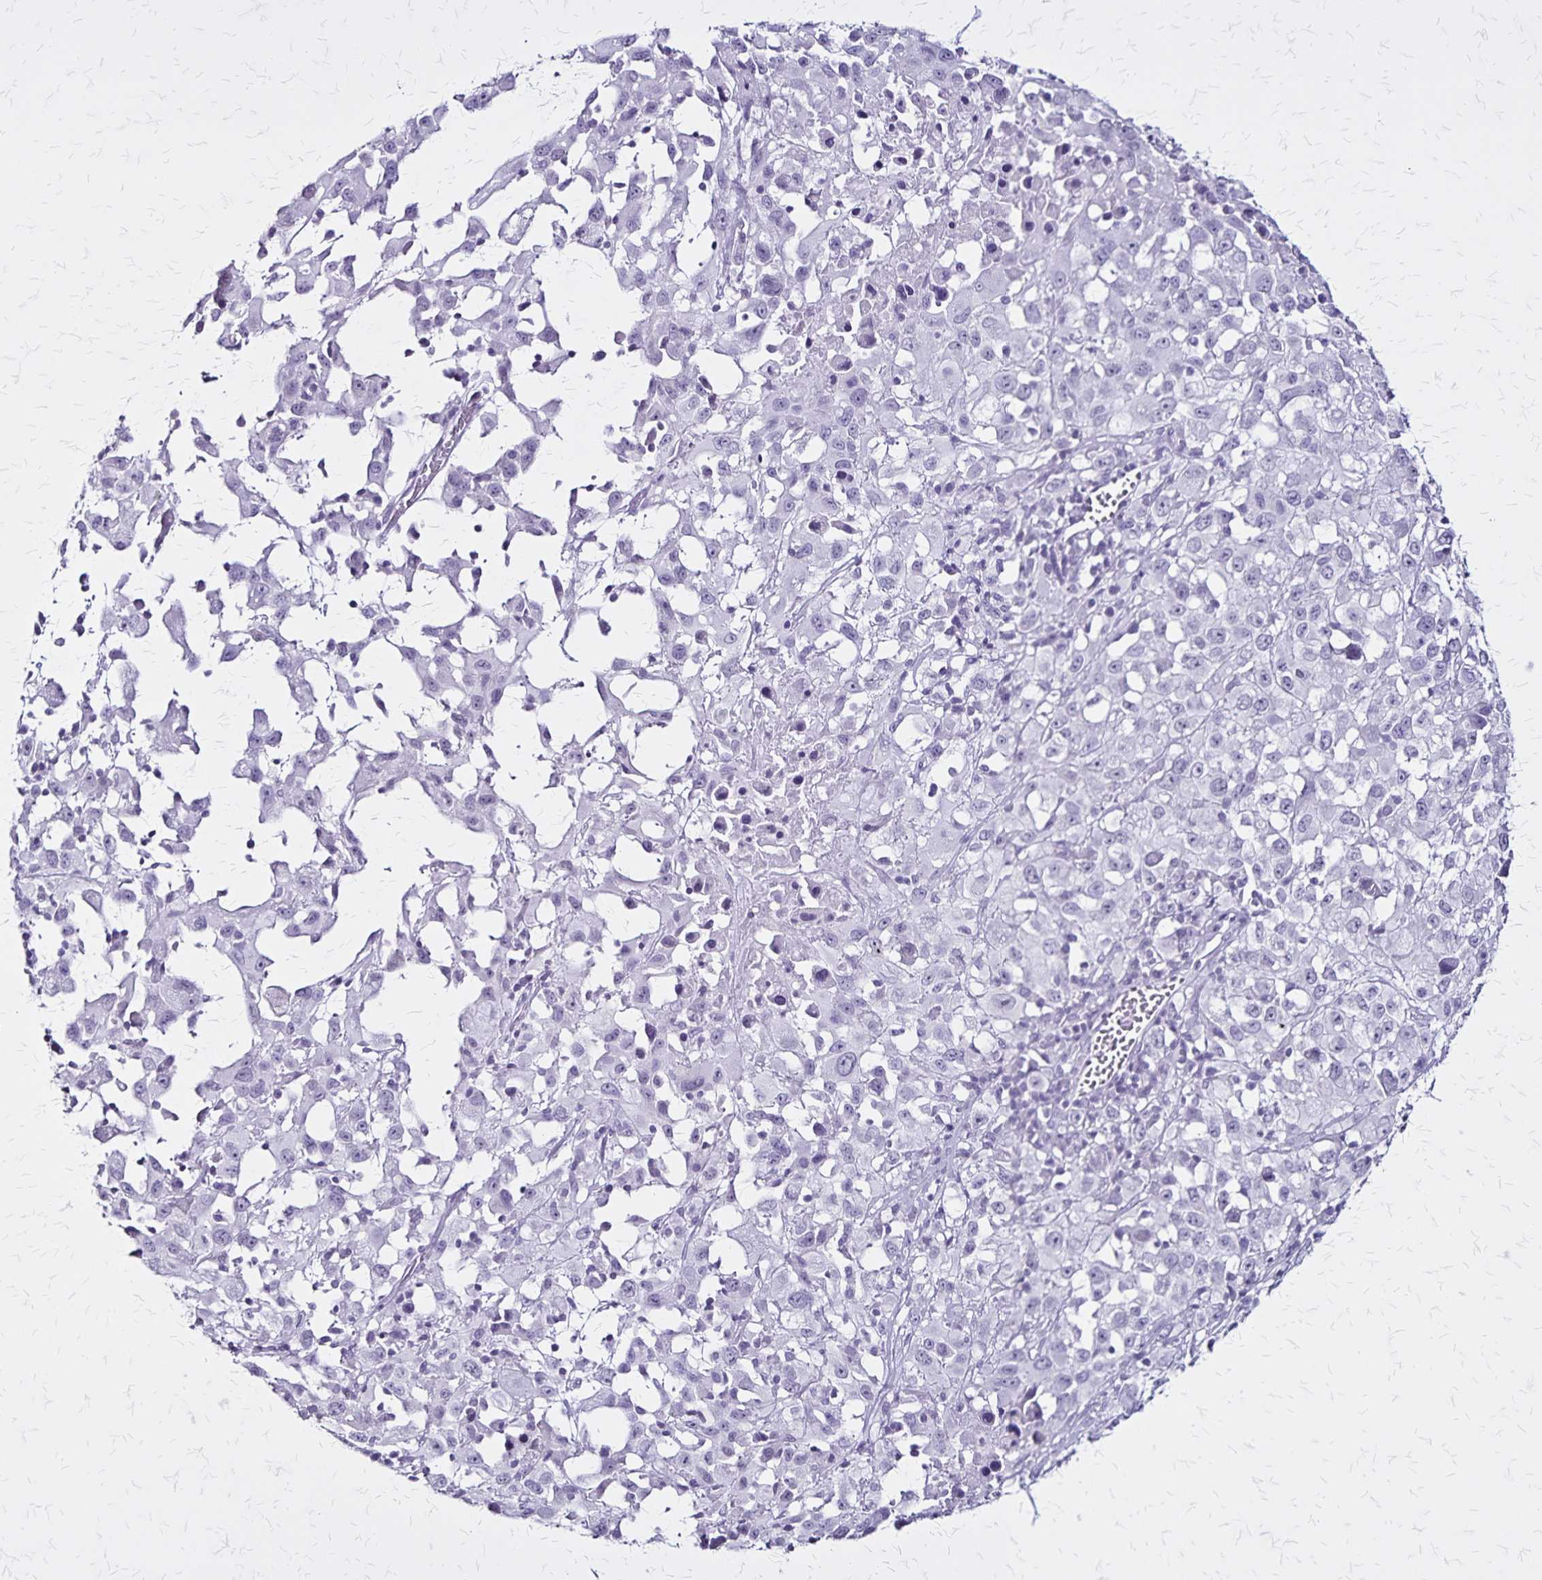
{"staining": {"intensity": "negative", "quantity": "none", "location": "none"}, "tissue": "melanoma", "cell_type": "Tumor cells", "image_type": "cancer", "snomed": [{"axis": "morphology", "description": "Malignant melanoma, Metastatic site"}, {"axis": "topography", "description": "Soft tissue"}], "caption": "Immunohistochemistry (IHC) of human malignant melanoma (metastatic site) displays no expression in tumor cells. (DAB IHC with hematoxylin counter stain).", "gene": "KRT2", "patient": {"sex": "male", "age": 50}}